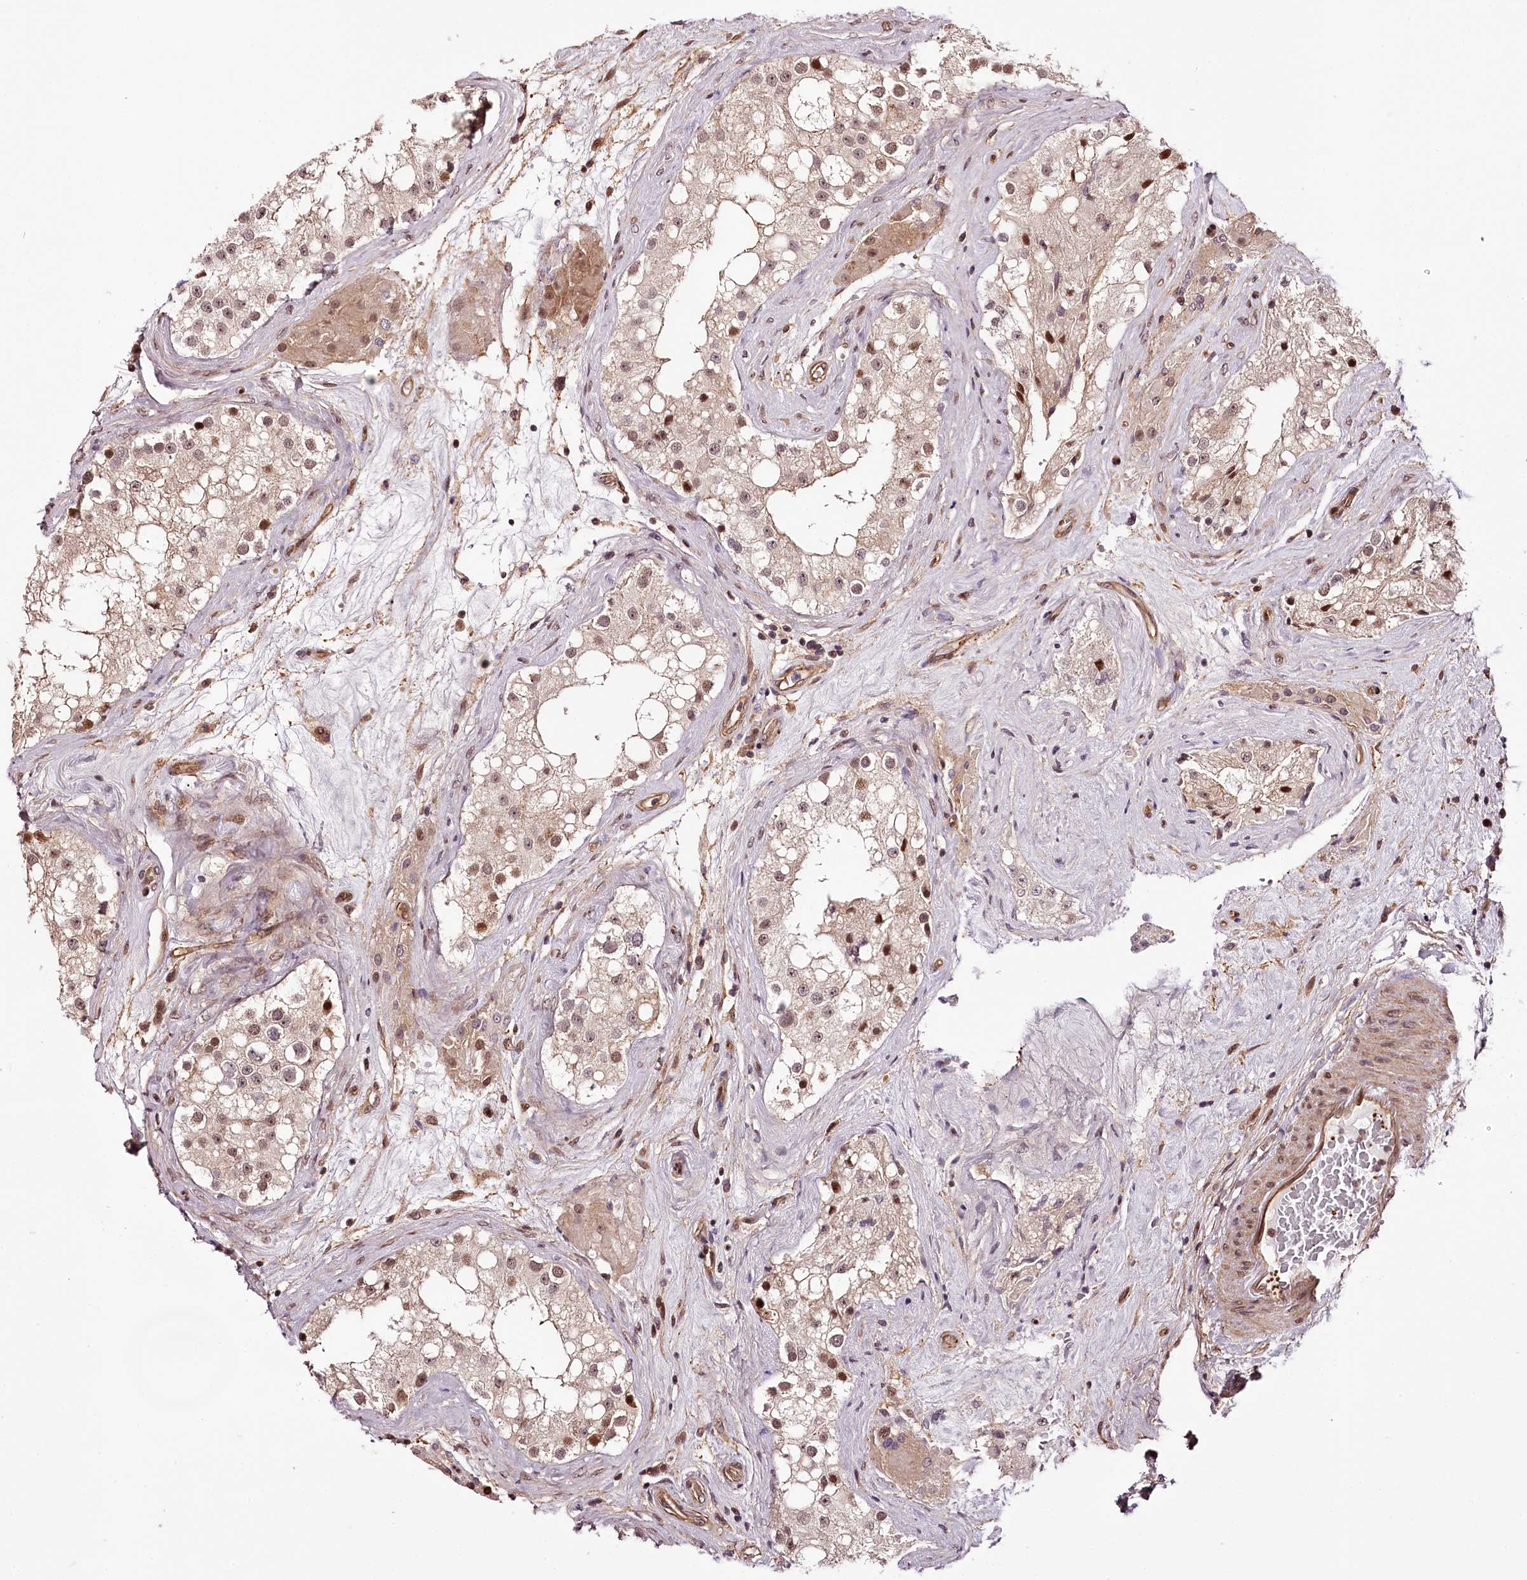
{"staining": {"intensity": "moderate", "quantity": ">75%", "location": "cytoplasmic/membranous,nuclear"}, "tissue": "testis", "cell_type": "Cells in seminiferous ducts", "image_type": "normal", "snomed": [{"axis": "morphology", "description": "Normal tissue, NOS"}, {"axis": "topography", "description": "Testis"}], "caption": "Immunohistochemical staining of normal testis displays >75% levels of moderate cytoplasmic/membranous,nuclear protein staining in about >75% of cells in seminiferous ducts. The staining was performed using DAB (3,3'-diaminobenzidine), with brown indicating positive protein expression. Nuclei are stained blue with hematoxylin.", "gene": "TTC33", "patient": {"sex": "male", "age": 84}}